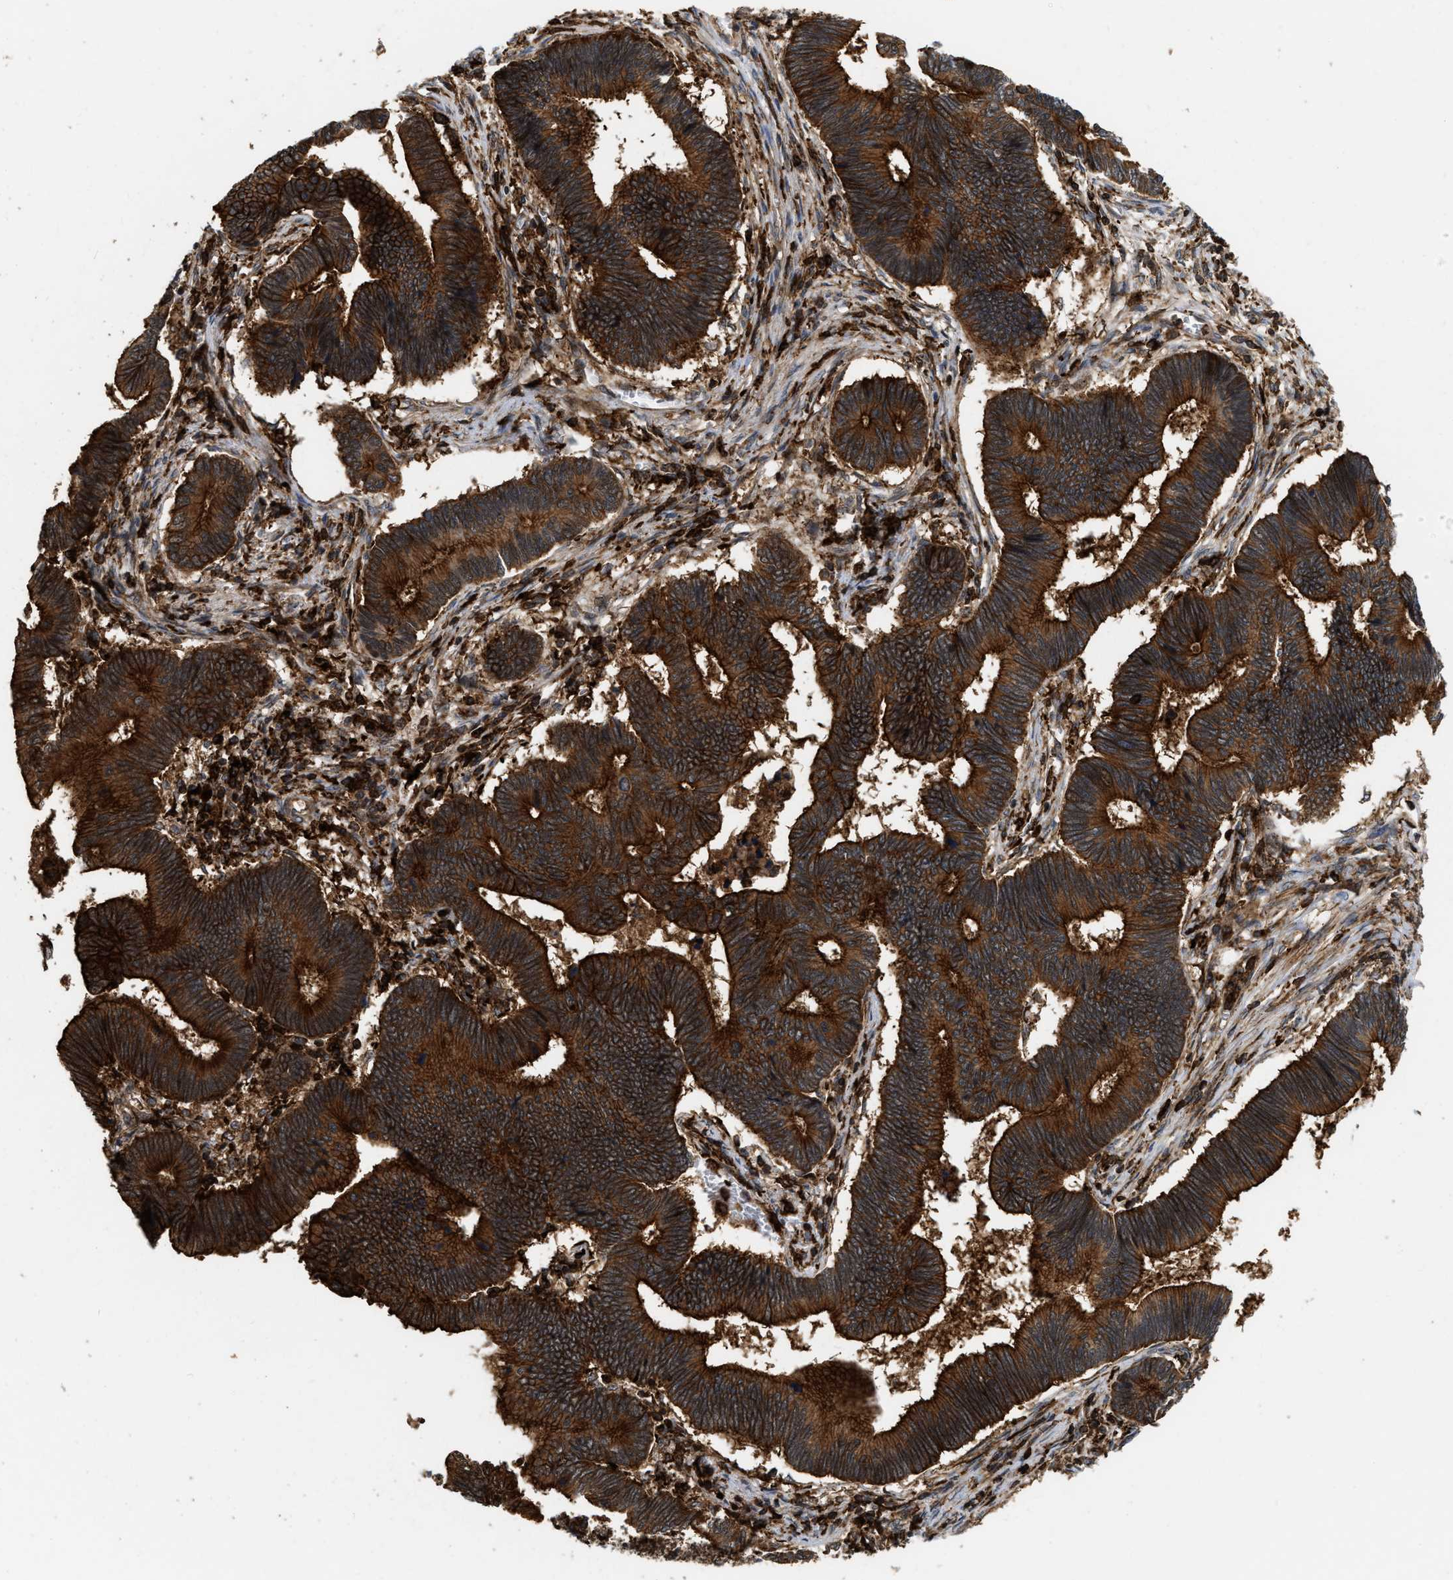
{"staining": {"intensity": "strong", "quantity": ">75%", "location": "cytoplasmic/membranous"}, "tissue": "pancreatic cancer", "cell_type": "Tumor cells", "image_type": "cancer", "snomed": [{"axis": "morphology", "description": "Adenocarcinoma, NOS"}, {"axis": "topography", "description": "Pancreas"}], "caption": "Adenocarcinoma (pancreatic) was stained to show a protein in brown. There is high levels of strong cytoplasmic/membranous positivity in approximately >75% of tumor cells.", "gene": "IQCE", "patient": {"sex": "female", "age": 70}}